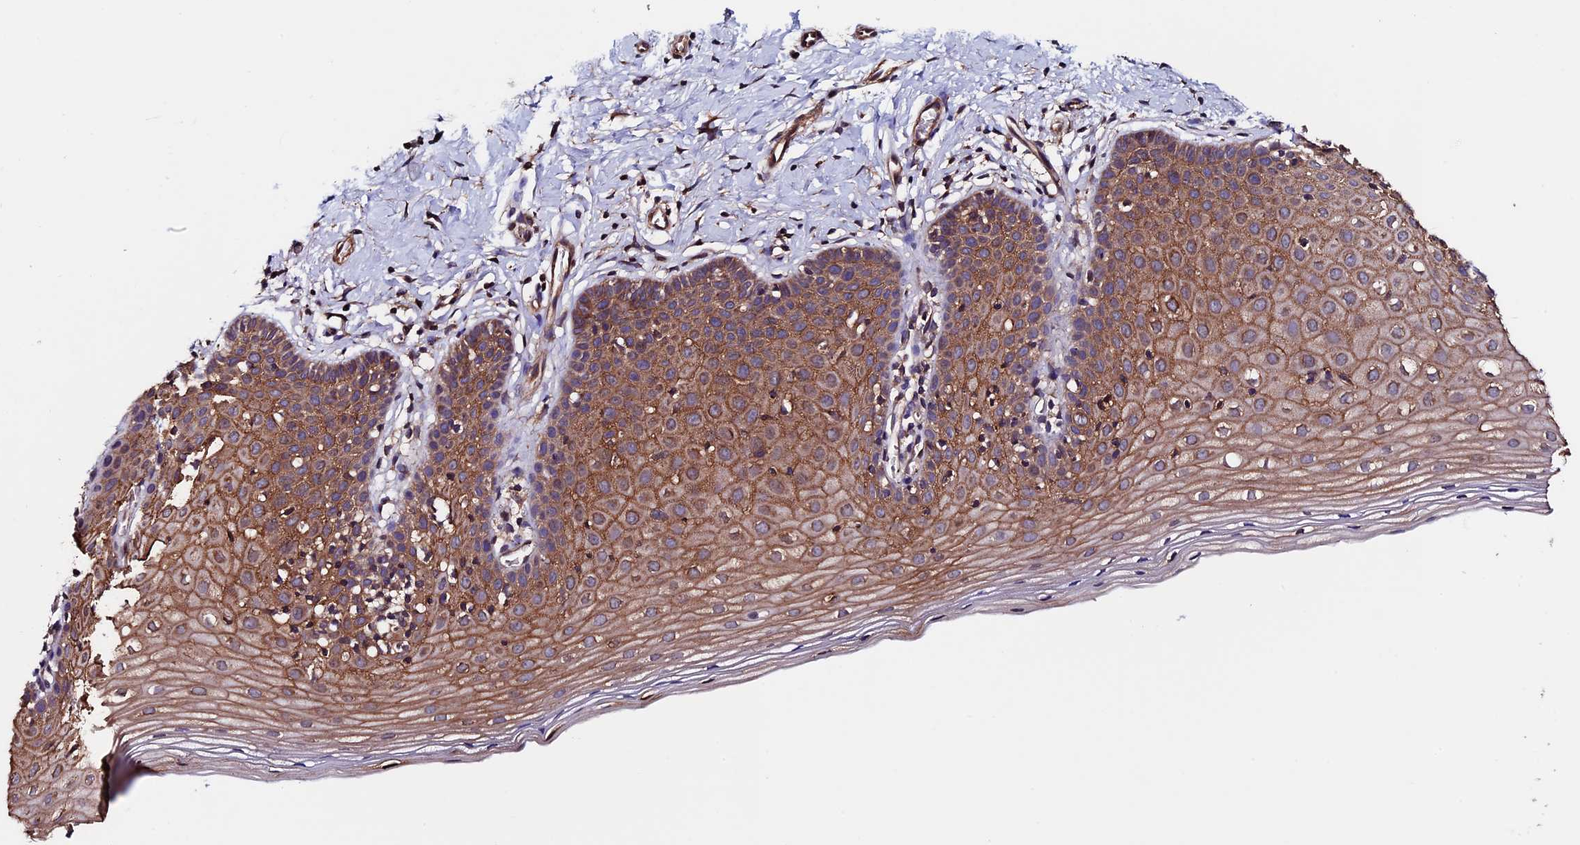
{"staining": {"intensity": "moderate", "quantity": "25%-75%", "location": "cytoplasmic/membranous"}, "tissue": "cervix", "cell_type": "Glandular cells", "image_type": "normal", "snomed": [{"axis": "morphology", "description": "Normal tissue, NOS"}, {"axis": "topography", "description": "Cervix"}], "caption": "Immunohistochemical staining of normal cervix shows moderate cytoplasmic/membranous protein expression in about 25%-75% of glandular cells.", "gene": "SLC9A5", "patient": {"sex": "female", "age": 36}}